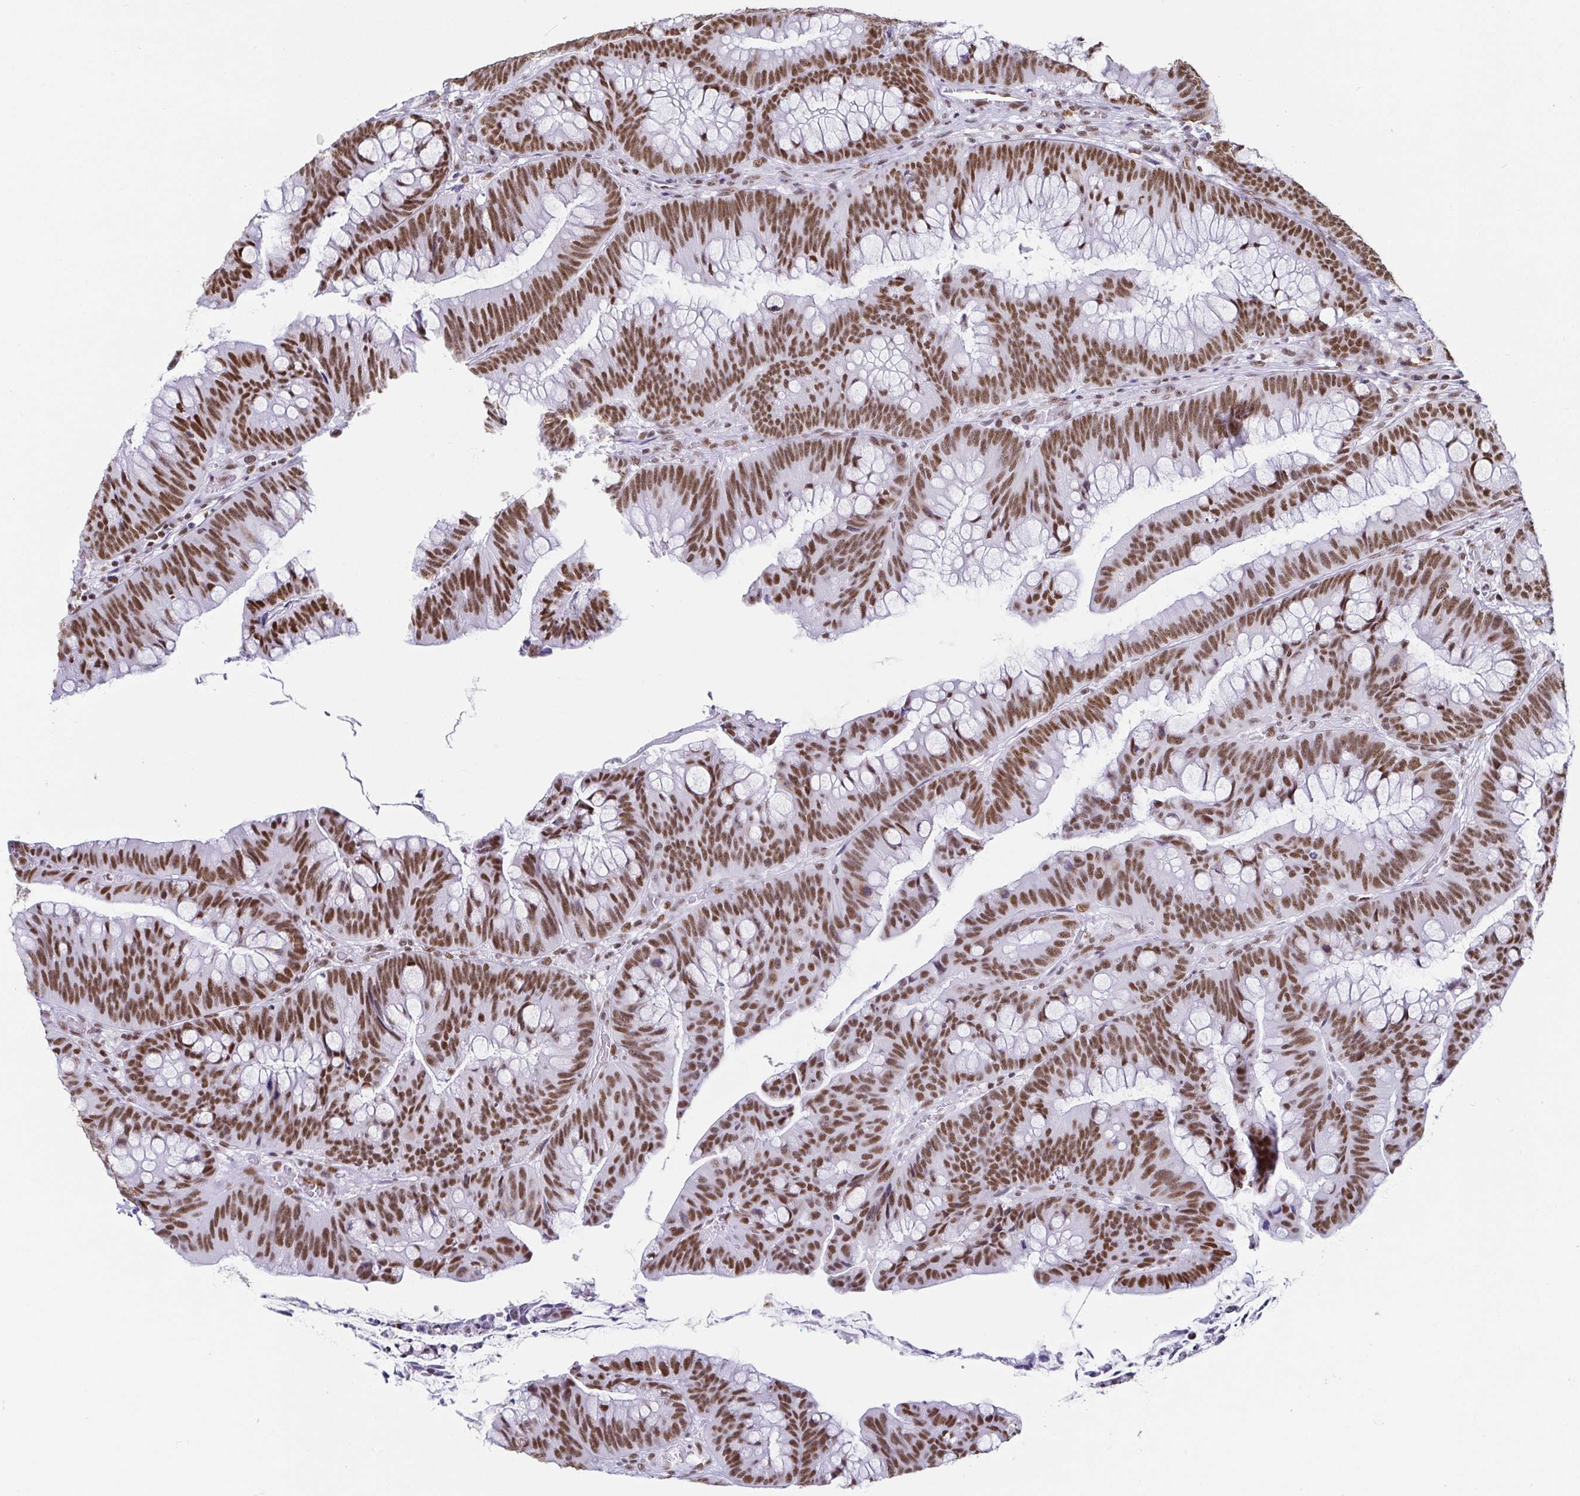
{"staining": {"intensity": "moderate", "quantity": ">75%", "location": "nuclear"}, "tissue": "colorectal cancer", "cell_type": "Tumor cells", "image_type": "cancer", "snomed": [{"axis": "morphology", "description": "Adenocarcinoma, NOS"}, {"axis": "topography", "description": "Colon"}], "caption": "Colorectal cancer tissue displays moderate nuclear expression in approximately >75% of tumor cells, visualized by immunohistochemistry.", "gene": "EWSR1", "patient": {"sex": "male", "age": 62}}